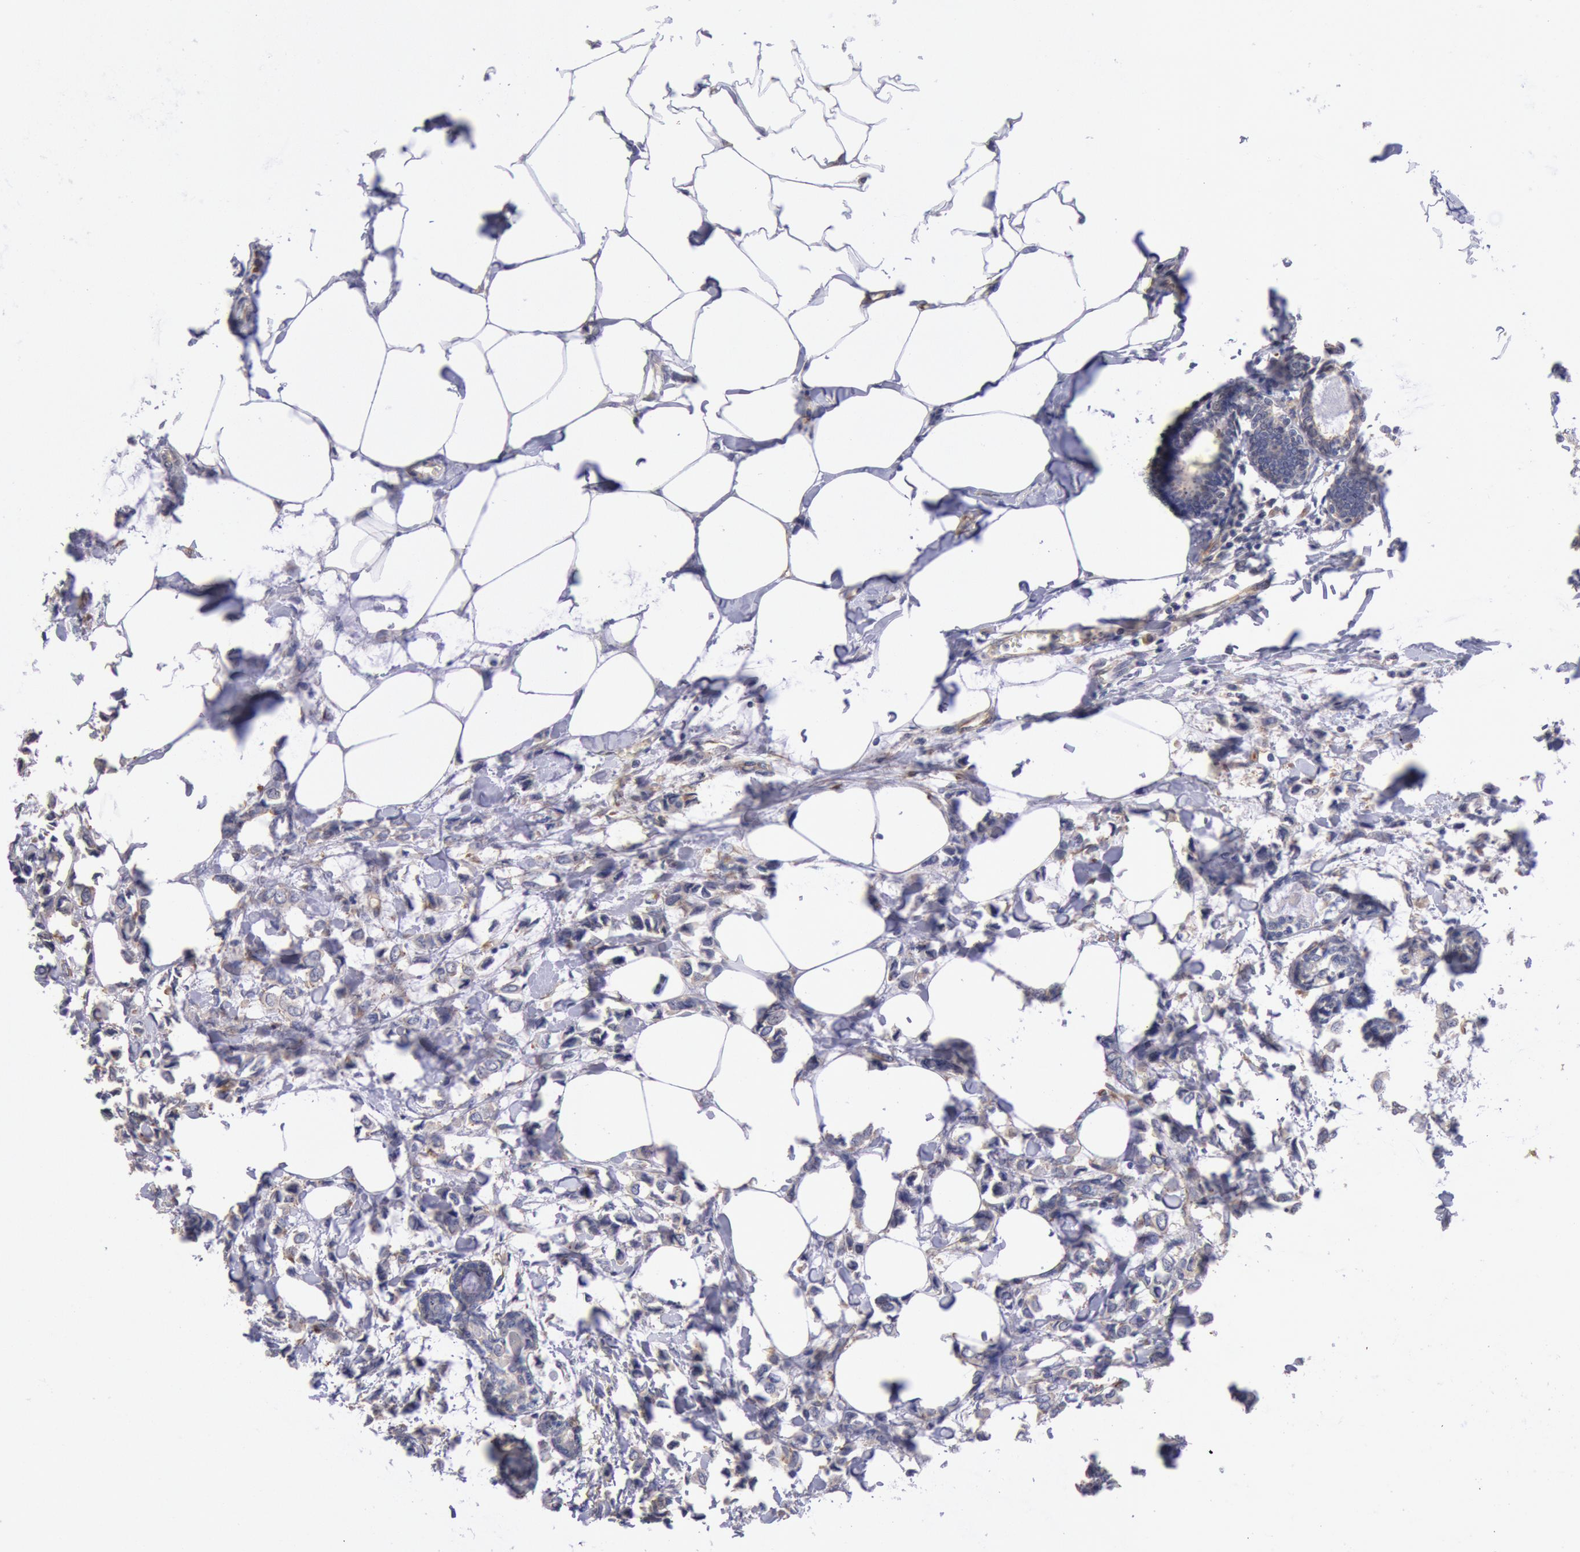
{"staining": {"intensity": "weak", "quantity": "25%-75%", "location": "cytoplasmic/membranous"}, "tissue": "breast cancer", "cell_type": "Tumor cells", "image_type": "cancer", "snomed": [{"axis": "morphology", "description": "Lobular carcinoma"}, {"axis": "topography", "description": "Breast"}], "caption": "Immunohistochemical staining of breast cancer shows weak cytoplasmic/membranous protein staining in approximately 25%-75% of tumor cells.", "gene": "DRG1", "patient": {"sex": "female", "age": 51}}